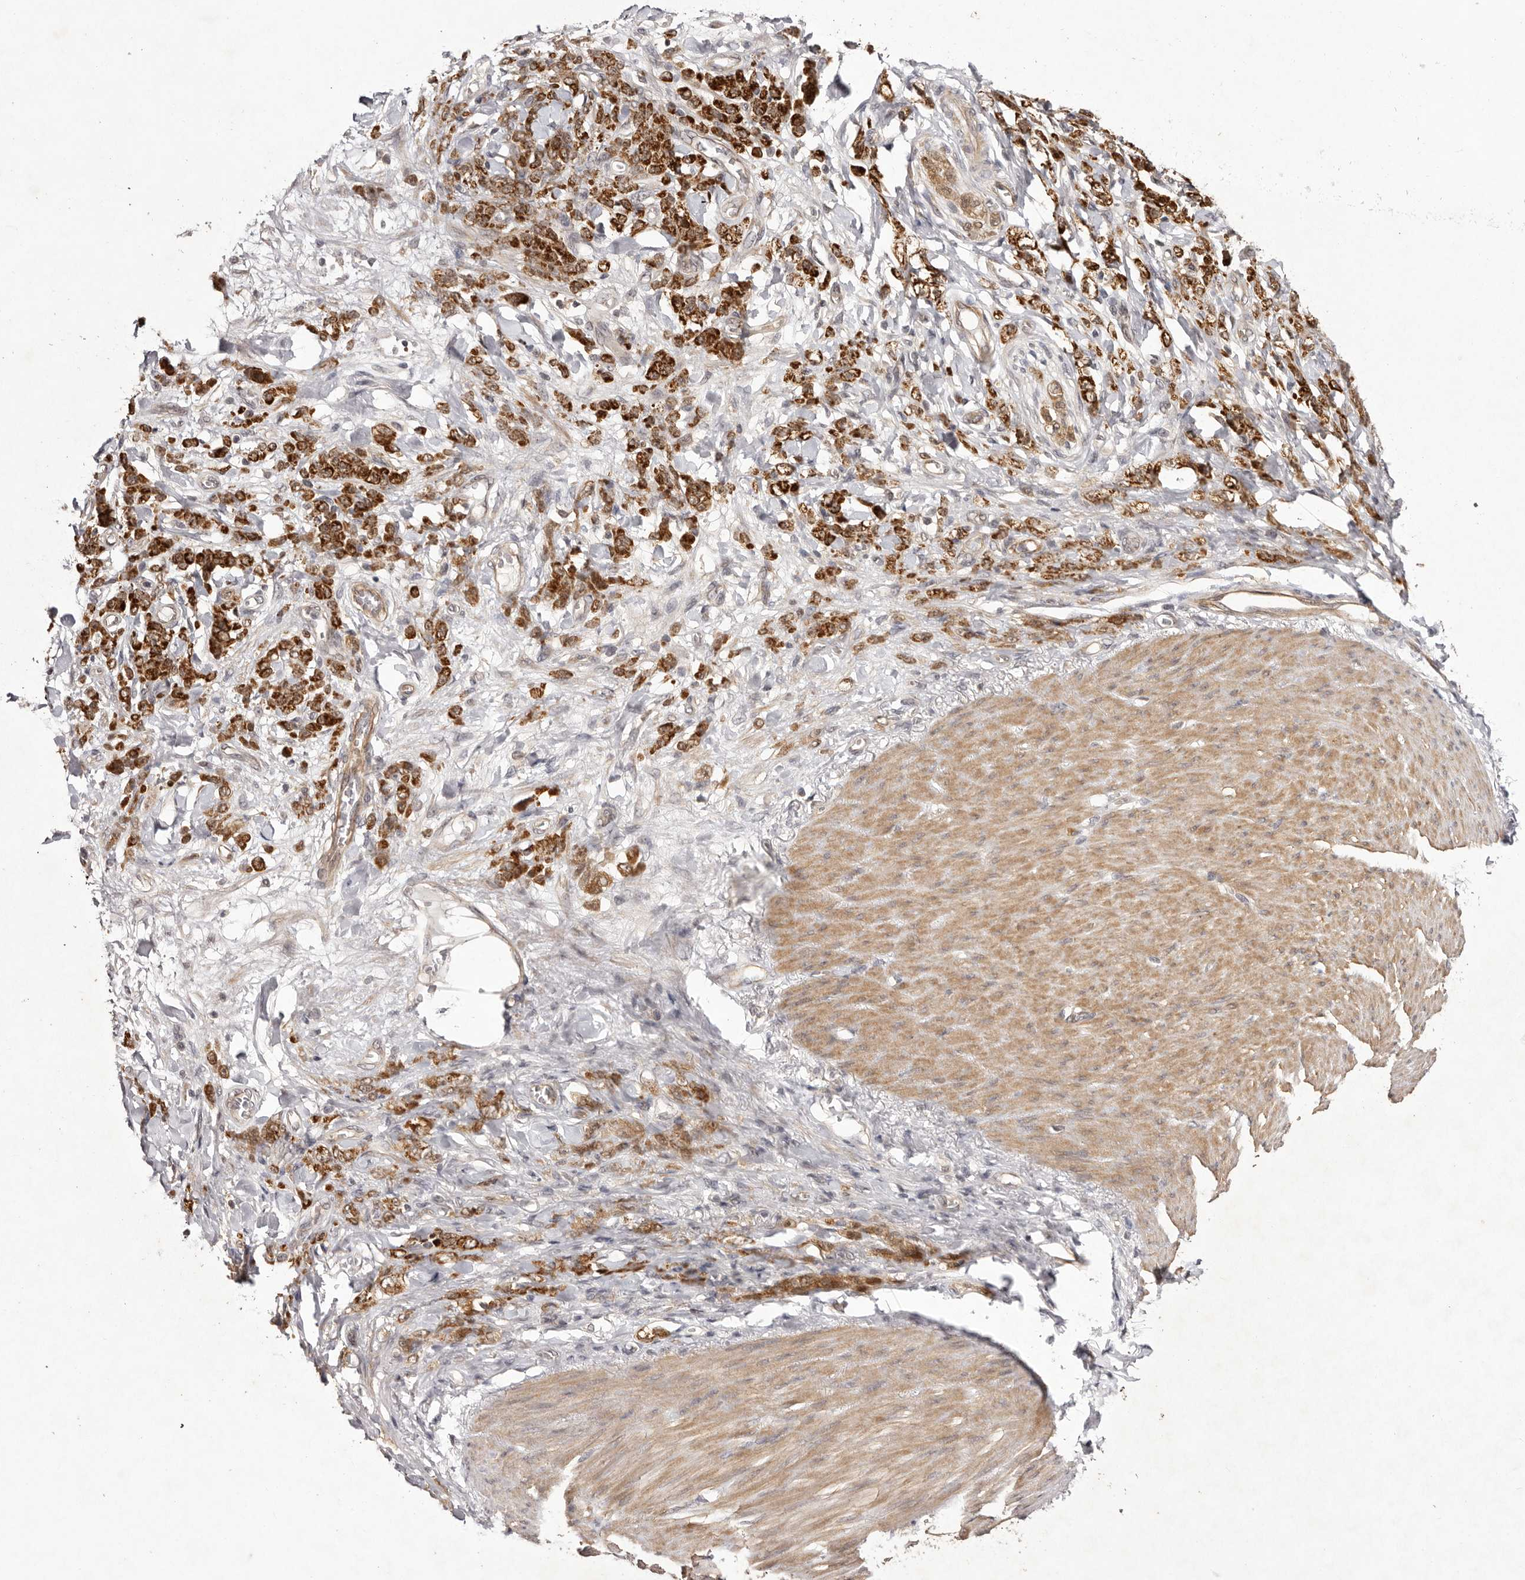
{"staining": {"intensity": "strong", "quantity": ">75%", "location": "cytoplasmic/membranous"}, "tissue": "stomach cancer", "cell_type": "Tumor cells", "image_type": "cancer", "snomed": [{"axis": "morphology", "description": "Normal tissue, NOS"}, {"axis": "morphology", "description": "Adenocarcinoma, NOS"}, {"axis": "topography", "description": "Stomach"}], "caption": "Brown immunohistochemical staining in human adenocarcinoma (stomach) reveals strong cytoplasmic/membranous positivity in approximately >75% of tumor cells.", "gene": "BUD31", "patient": {"sex": "male", "age": 82}}